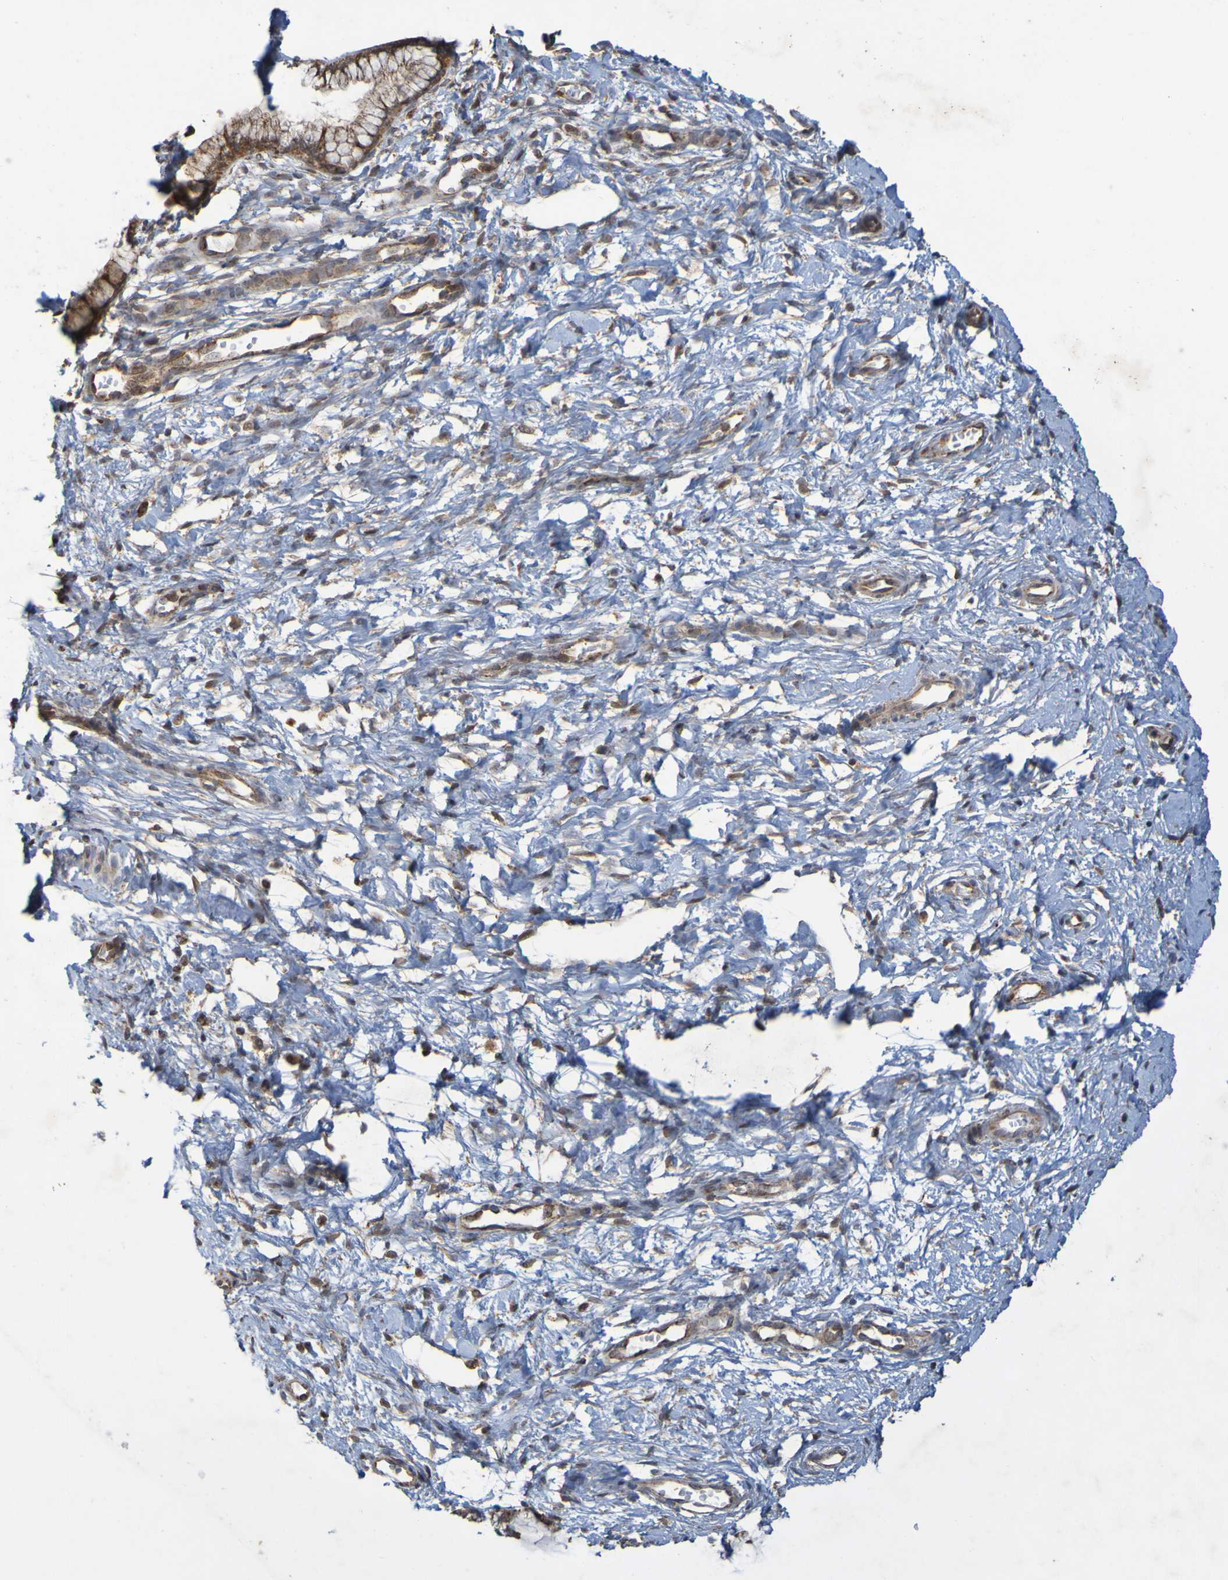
{"staining": {"intensity": "moderate", "quantity": ">75%", "location": "cytoplasmic/membranous"}, "tissue": "cervix", "cell_type": "Glandular cells", "image_type": "normal", "snomed": [{"axis": "morphology", "description": "Normal tissue, NOS"}, {"axis": "topography", "description": "Cervix"}], "caption": "Cervix stained with DAB immunohistochemistry demonstrates medium levels of moderate cytoplasmic/membranous expression in approximately >75% of glandular cells. Using DAB (brown) and hematoxylin (blue) stains, captured at high magnification using brightfield microscopy.", "gene": "TMBIM1", "patient": {"sex": "female", "age": 65}}